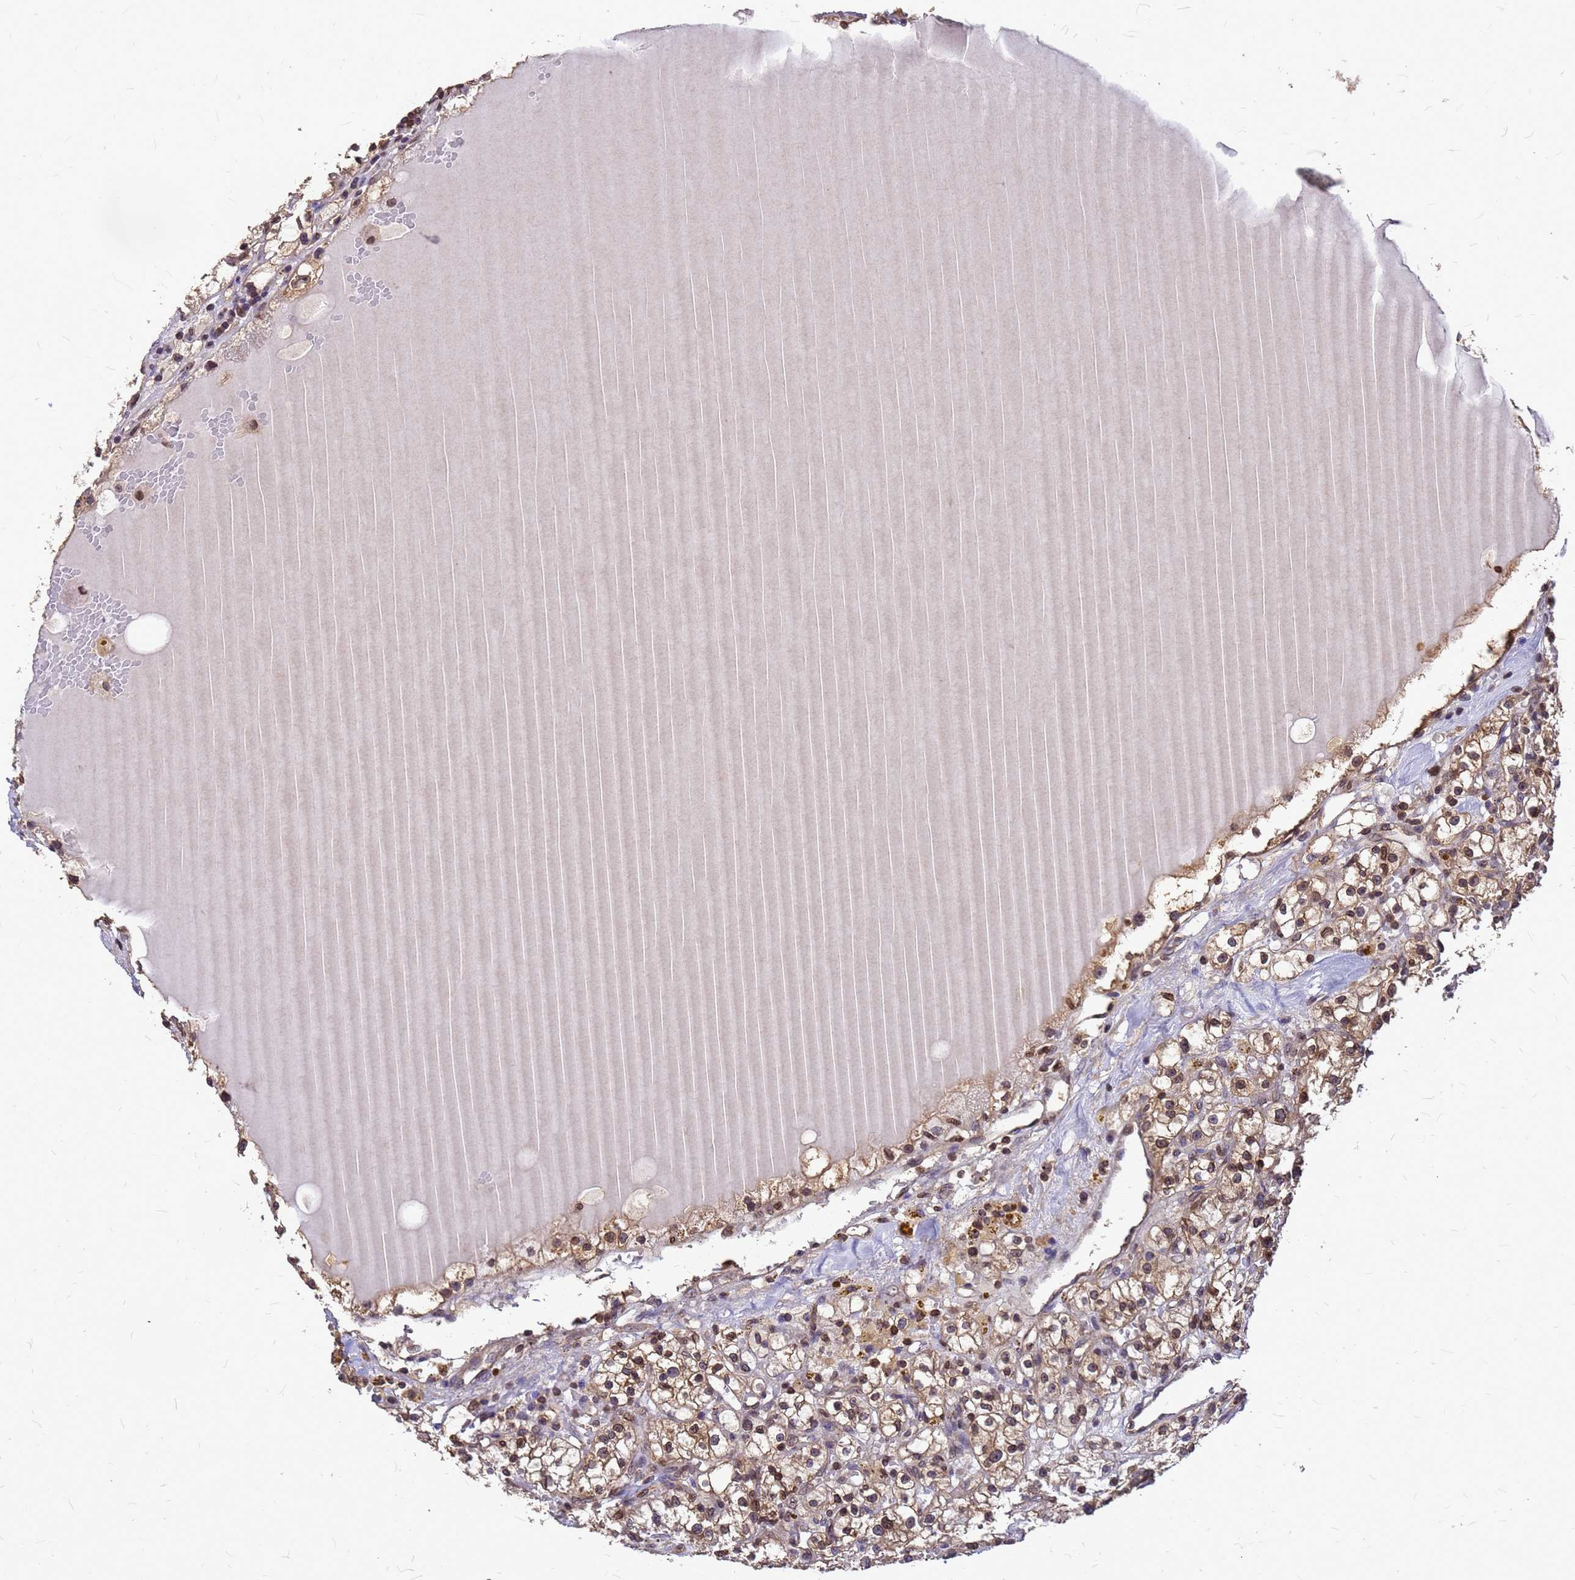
{"staining": {"intensity": "moderate", "quantity": ">75%", "location": "cytoplasmic/membranous,nuclear"}, "tissue": "renal cancer", "cell_type": "Tumor cells", "image_type": "cancer", "snomed": [{"axis": "morphology", "description": "Adenocarcinoma, NOS"}, {"axis": "topography", "description": "Kidney"}], "caption": "The micrograph shows staining of renal cancer, revealing moderate cytoplasmic/membranous and nuclear protein staining (brown color) within tumor cells.", "gene": "C1orf35", "patient": {"sex": "male", "age": 56}}